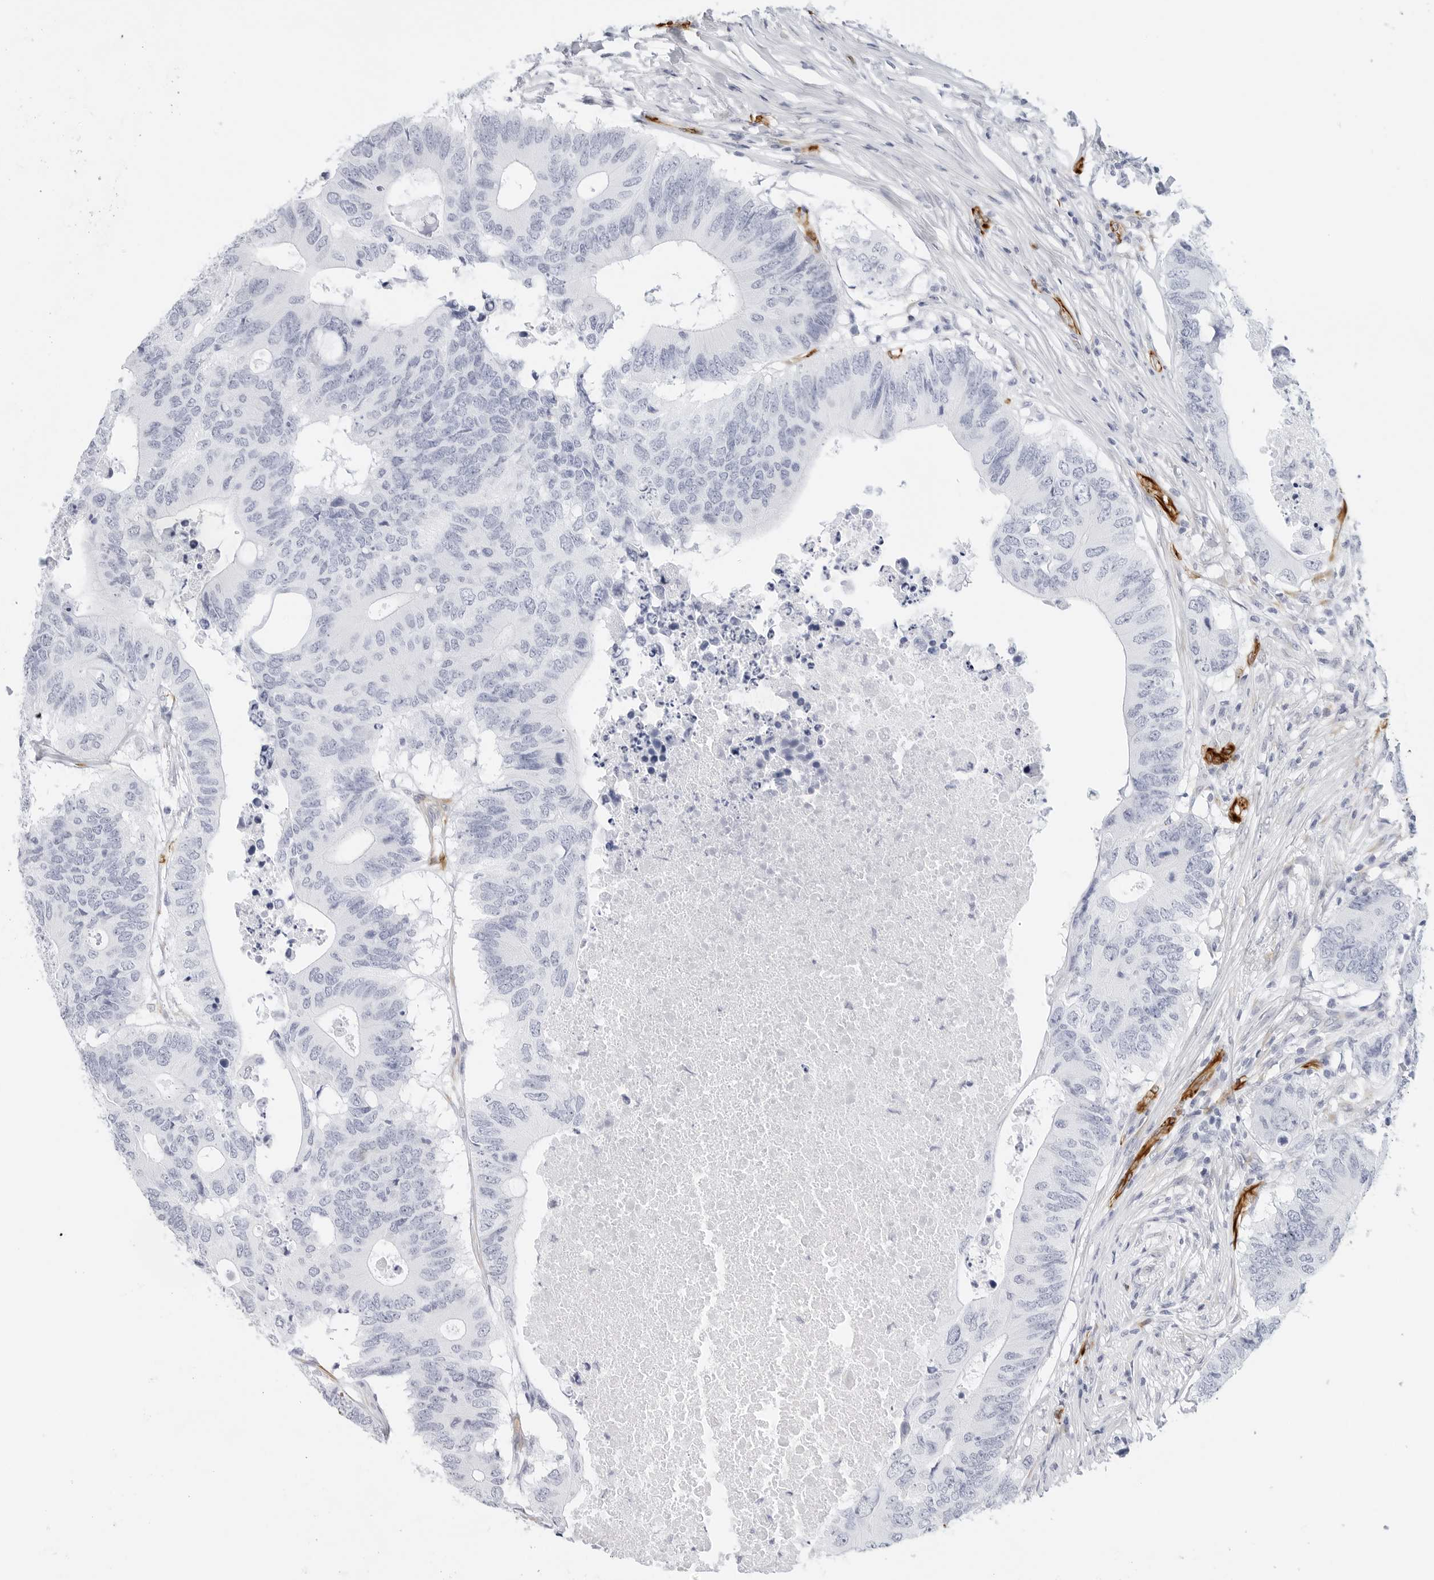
{"staining": {"intensity": "negative", "quantity": "none", "location": "none"}, "tissue": "colorectal cancer", "cell_type": "Tumor cells", "image_type": "cancer", "snomed": [{"axis": "morphology", "description": "Adenocarcinoma, NOS"}, {"axis": "topography", "description": "Colon"}], "caption": "The immunohistochemistry histopathology image has no significant expression in tumor cells of colorectal cancer tissue.", "gene": "NES", "patient": {"sex": "male", "age": 71}}